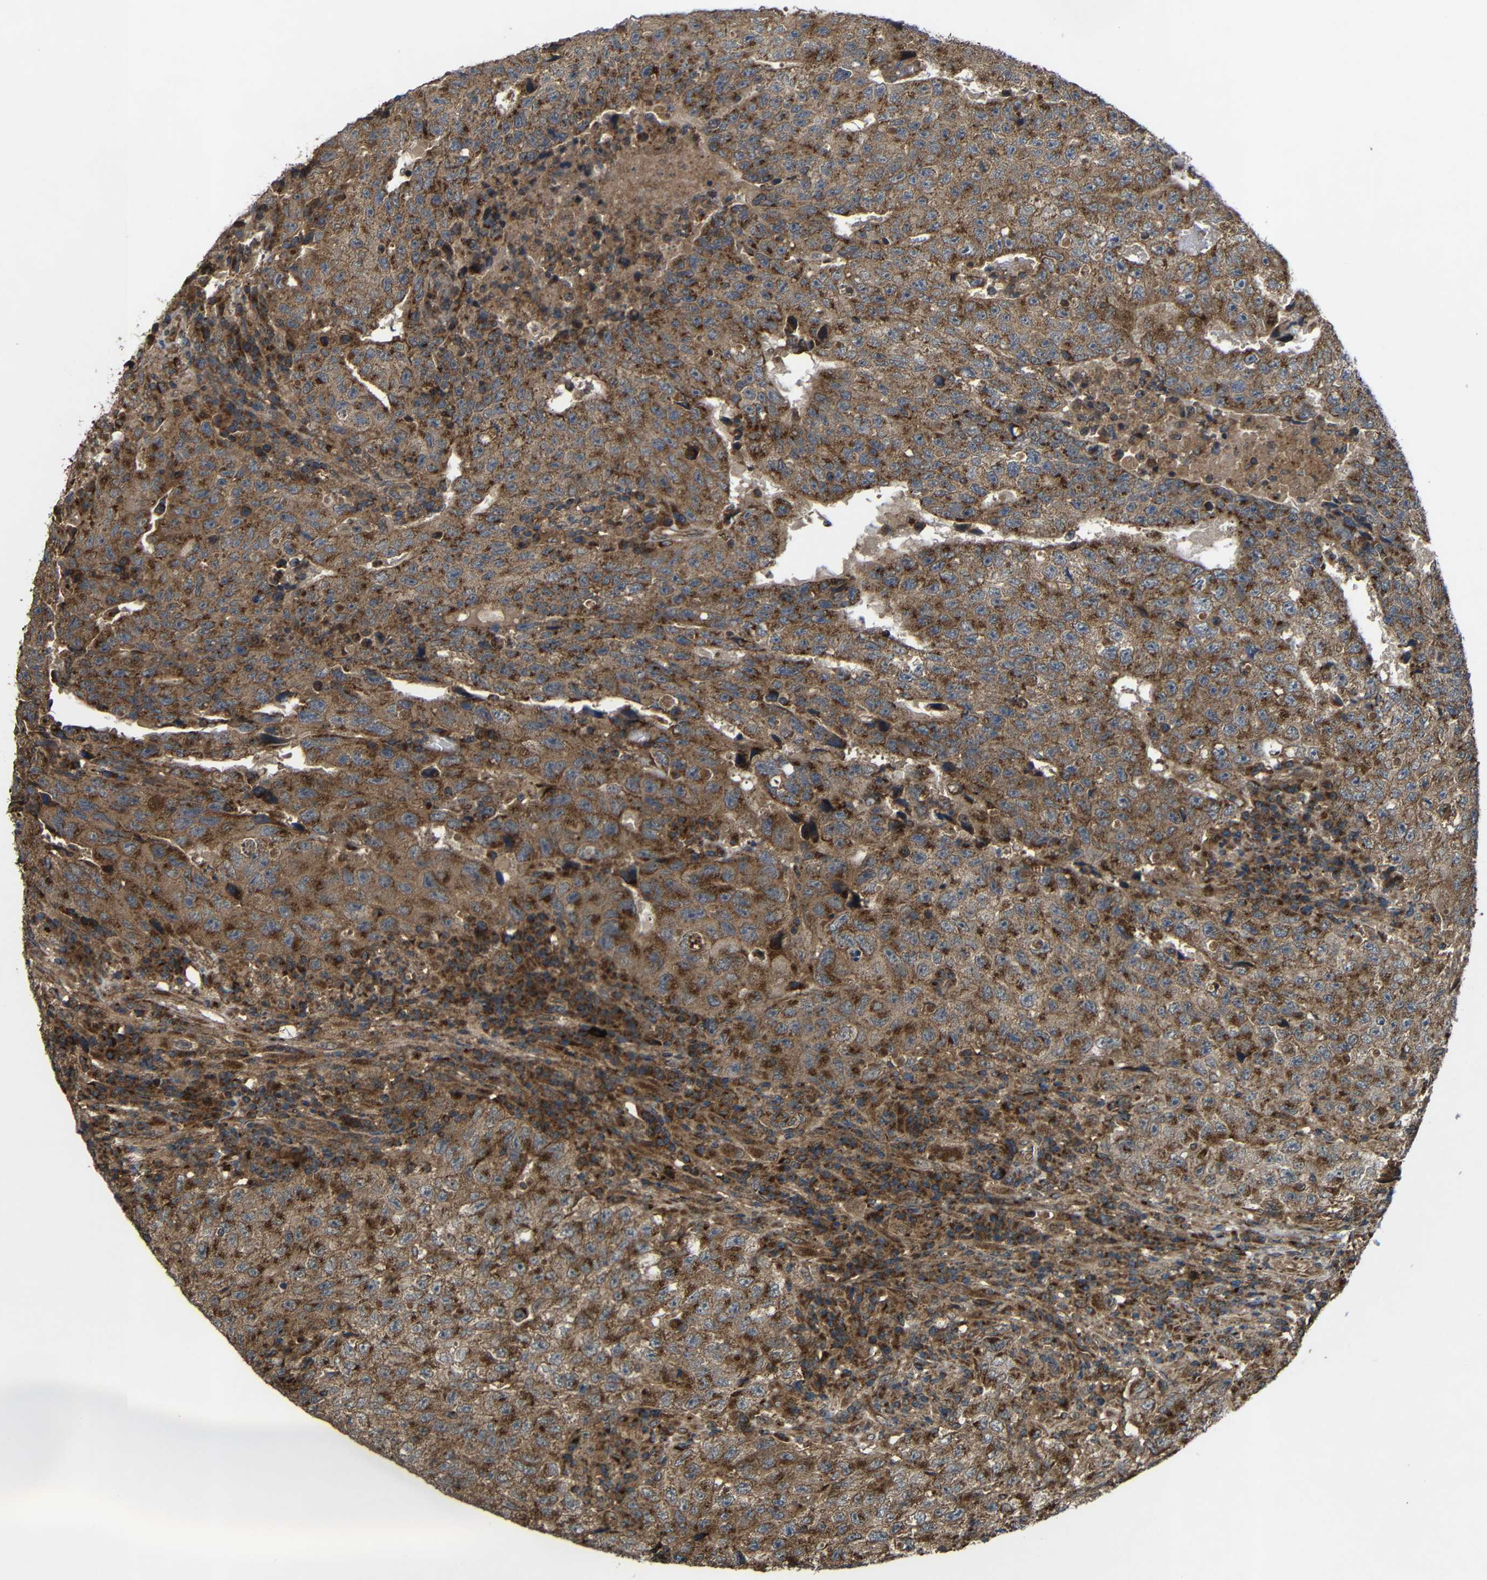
{"staining": {"intensity": "strong", "quantity": "25%-75%", "location": "cytoplasmic/membranous"}, "tissue": "testis cancer", "cell_type": "Tumor cells", "image_type": "cancer", "snomed": [{"axis": "morphology", "description": "Necrosis, NOS"}, {"axis": "morphology", "description": "Carcinoma, Embryonal, NOS"}, {"axis": "topography", "description": "Testis"}], "caption": "Embryonal carcinoma (testis) stained with DAB (3,3'-diaminobenzidine) immunohistochemistry reveals high levels of strong cytoplasmic/membranous expression in about 25%-75% of tumor cells.", "gene": "C1GALT1", "patient": {"sex": "male", "age": 19}}